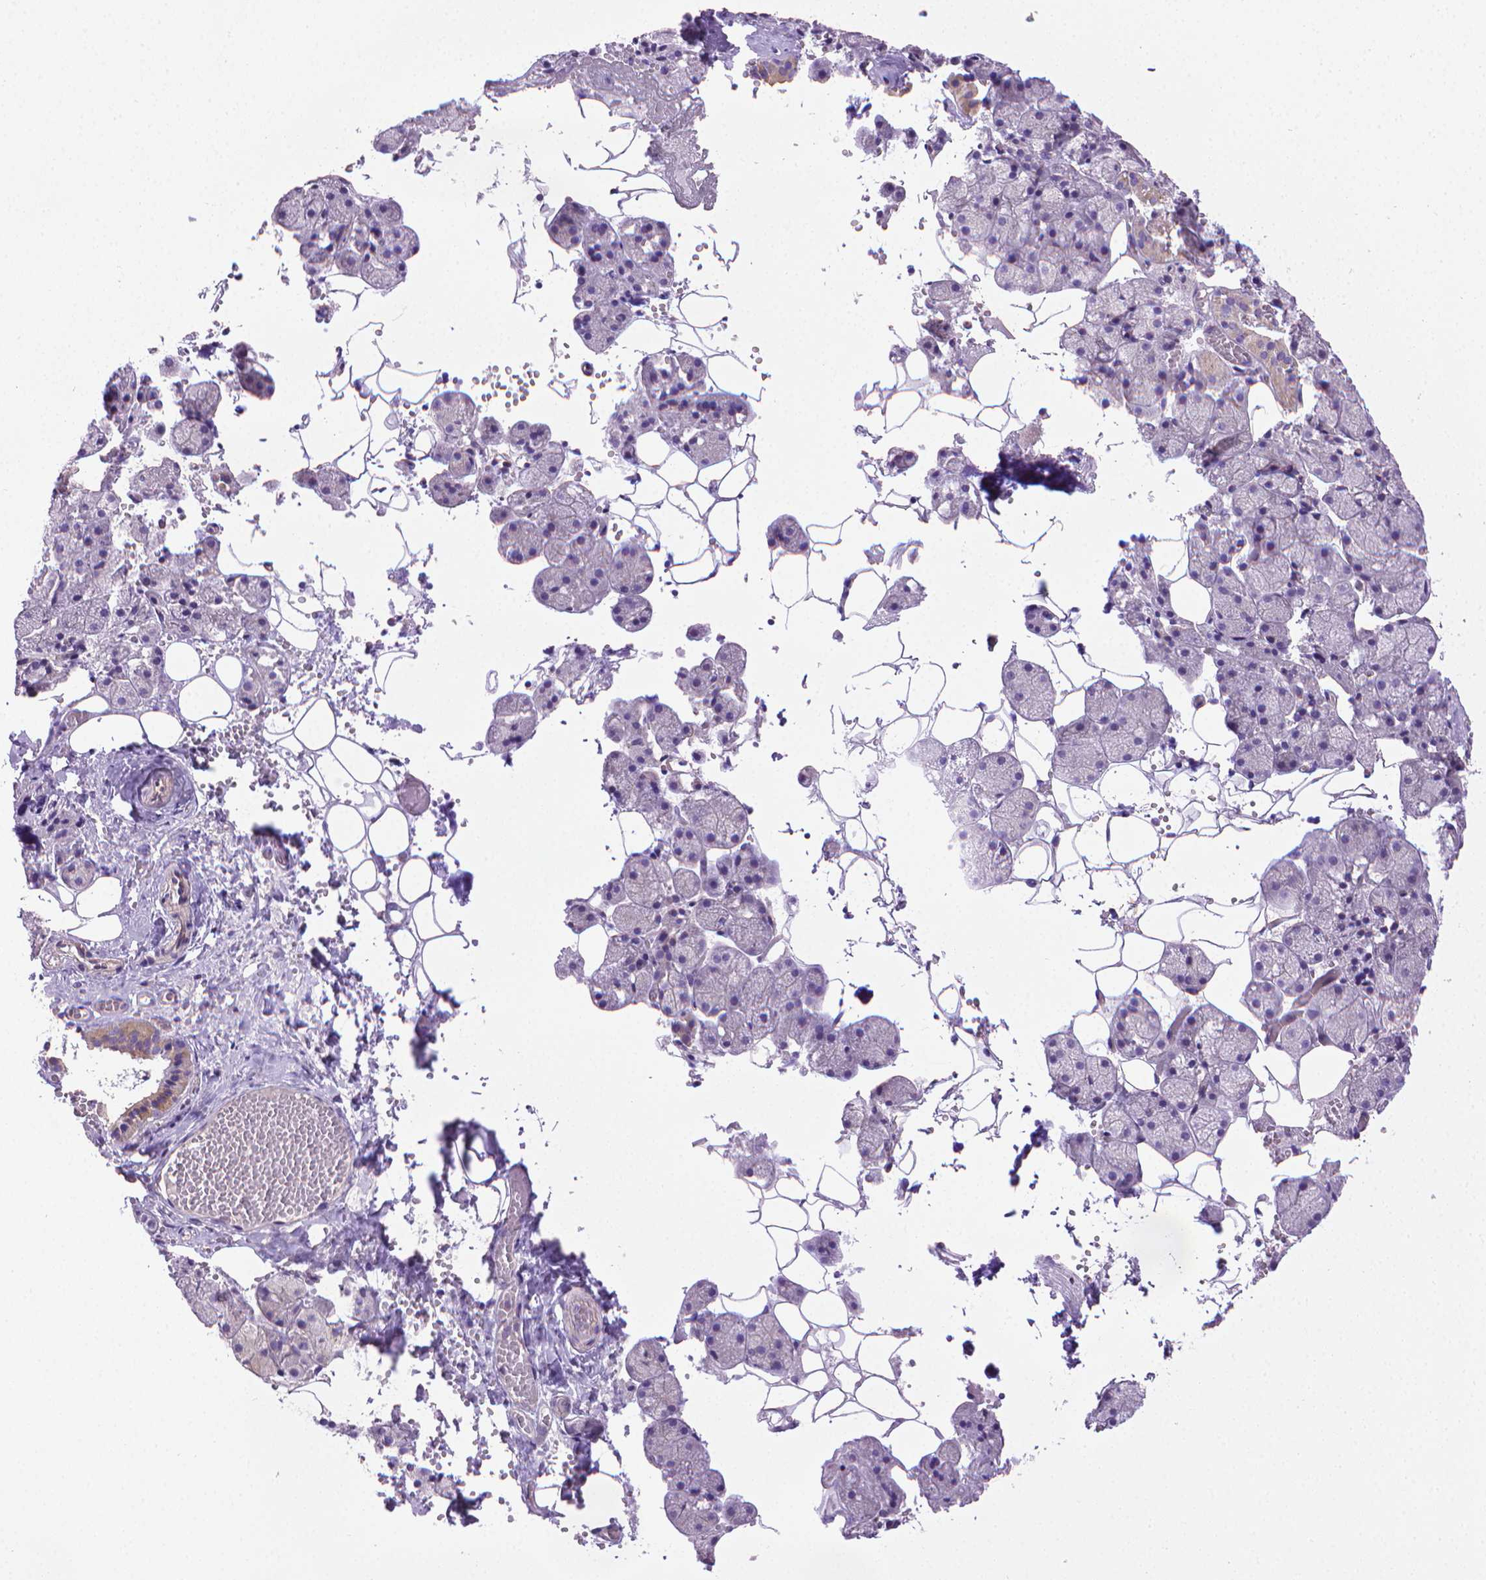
{"staining": {"intensity": "negative", "quantity": "none", "location": "none"}, "tissue": "salivary gland", "cell_type": "Glandular cells", "image_type": "normal", "snomed": [{"axis": "morphology", "description": "Normal tissue, NOS"}, {"axis": "topography", "description": "Salivary gland"}], "caption": "Micrograph shows no protein positivity in glandular cells of unremarkable salivary gland. The staining is performed using DAB brown chromogen with nuclei counter-stained in using hematoxylin.", "gene": "SLC51B", "patient": {"sex": "male", "age": 38}}